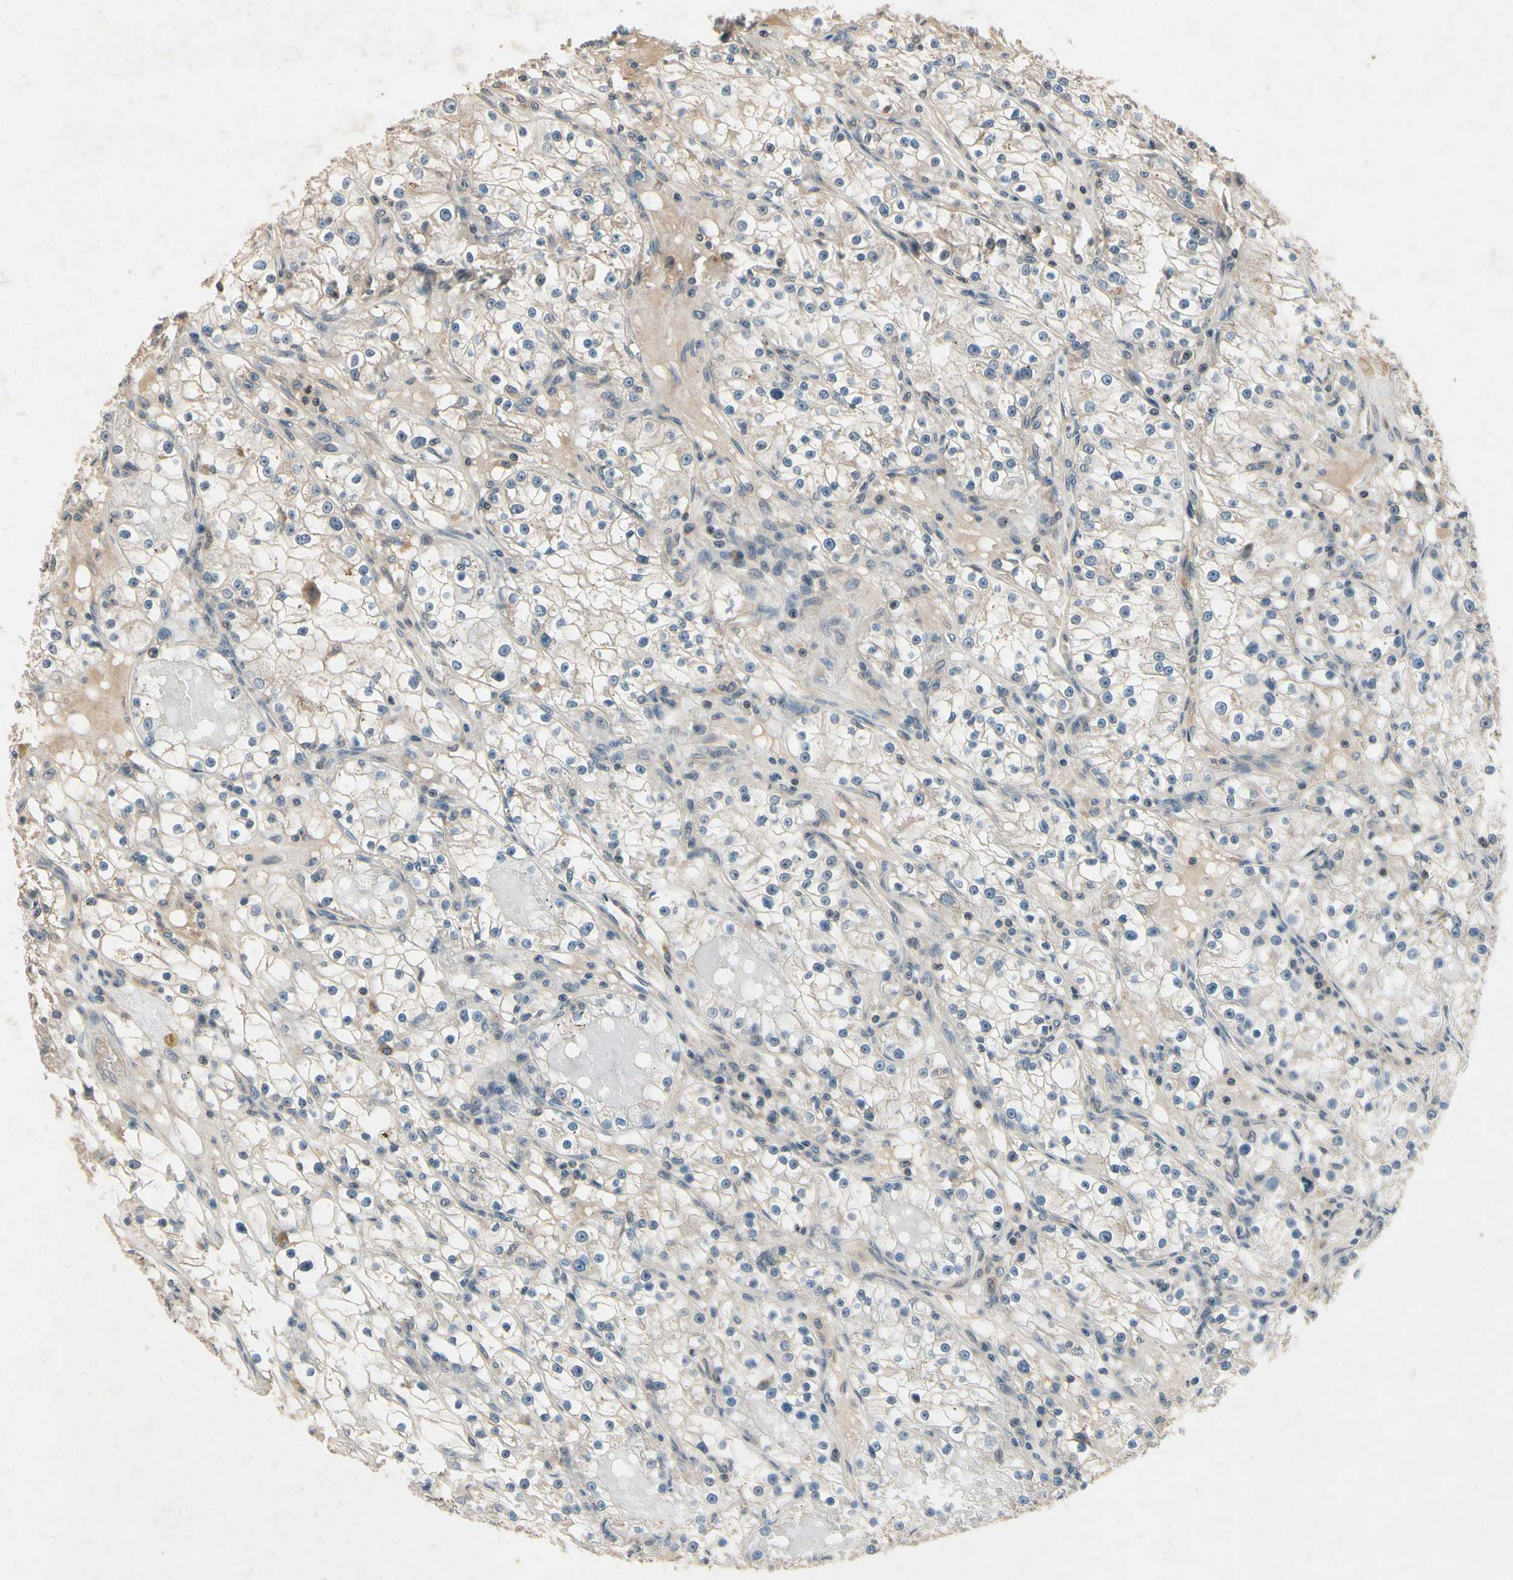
{"staining": {"intensity": "weak", "quantity": "25%-75%", "location": "cytoplasmic/membranous"}, "tissue": "renal cancer", "cell_type": "Tumor cells", "image_type": "cancer", "snomed": [{"axis": "morphology", "description": "Adenocarcinoma, NOS"}, {"axis": "topography", "description": "Kidney"}], "caption": "Weak cytoplasmic/membranous expression is present in about 25%-75% of tumor cells in renal adenocarcinoma.", "gene": "DPY19L3", "patient": {"sex": "male", "age": 56}}